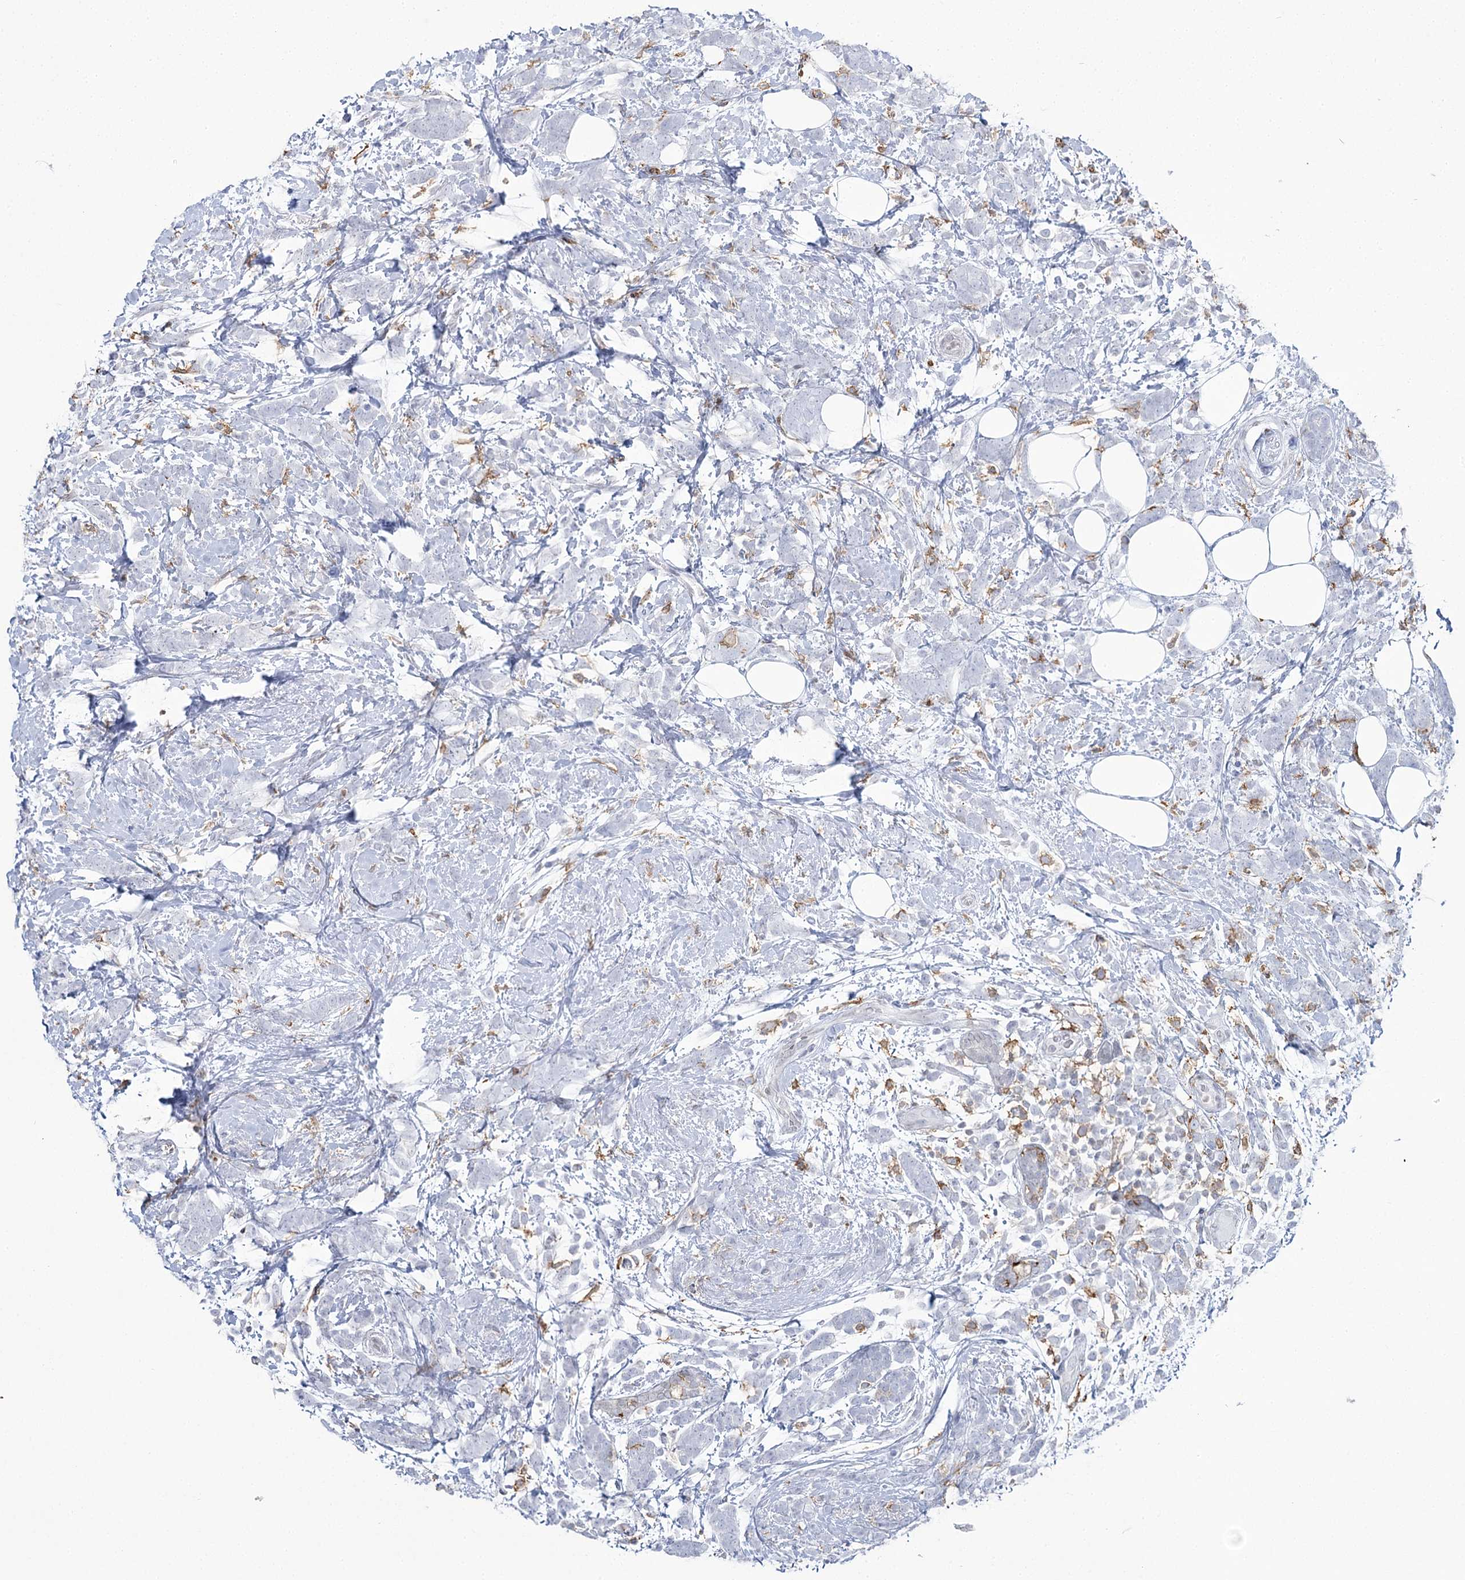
{"staining": {"intensity": "negative", "quantity": "none", "location": "none"}, "tissue": "breast cancer", "cell_type": "Tumor cells", "image_type": "cancer", "snomed": [{"axis": "morphology", "description": "Lobular carcinoma"}, {"axis": "topography", "description": "Breast"}], "caption": "Tumor cells show no significant expression in breast cancer.", "gene": "C11orf1", "patient": {"sex": "female", "age": 58}}